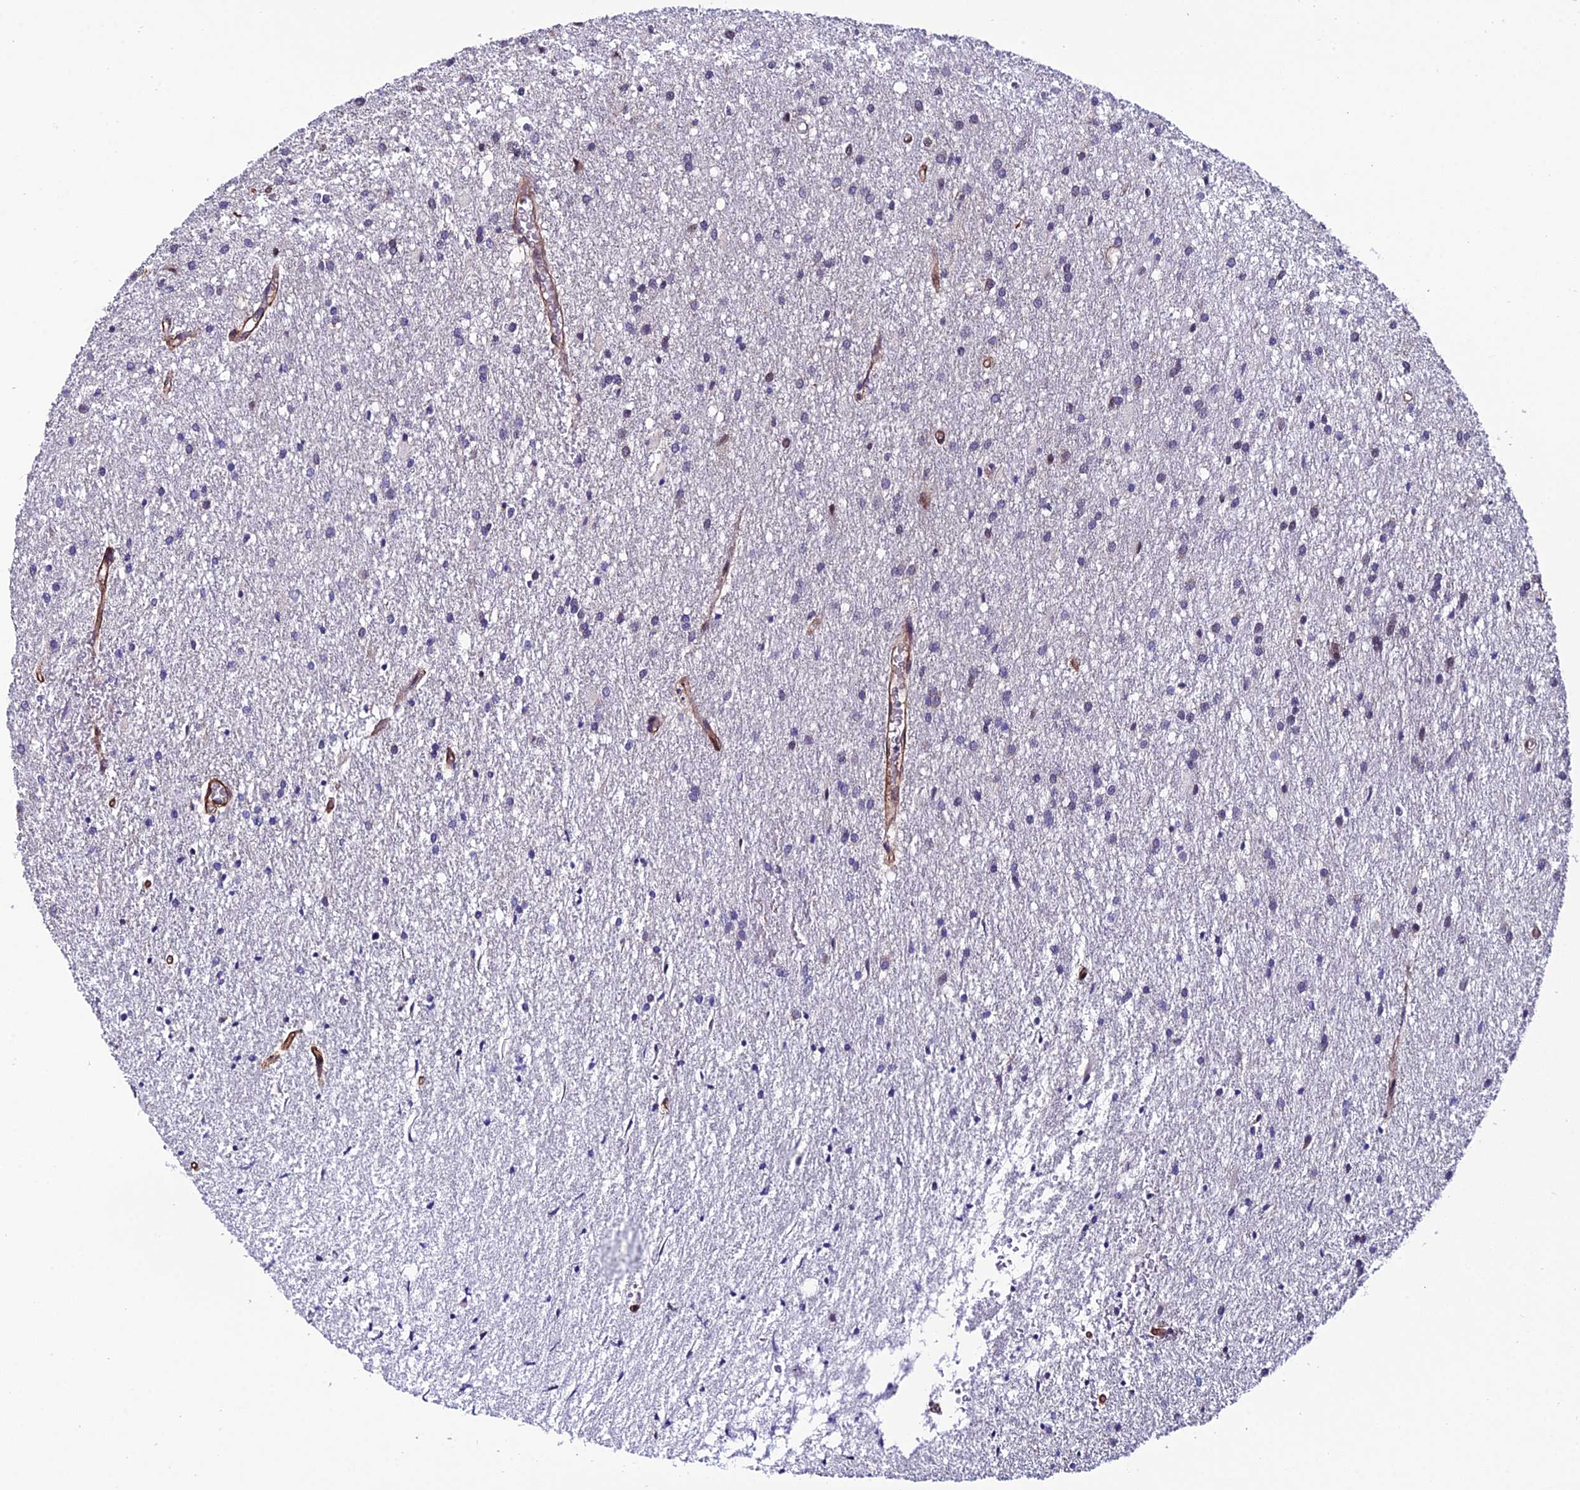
{"staining": {"intensity": "negative", "quantity": "none", "location": "none"}, "tissue": "glioma", "cell_type": "Tumor cells", "image_type": "cancer", "snomed": [{"axis": "morphology", "description": "Glioma, malignant, High grade"}, {"axis": "topography", "description": "Brain"}], "caption": "Immunohistochemical staining of malignant glioma (high-grade) reveals no significant positivity in tumor cells.", "gene": "SYT15", "patient": {"sex": "female", "age": 50}}